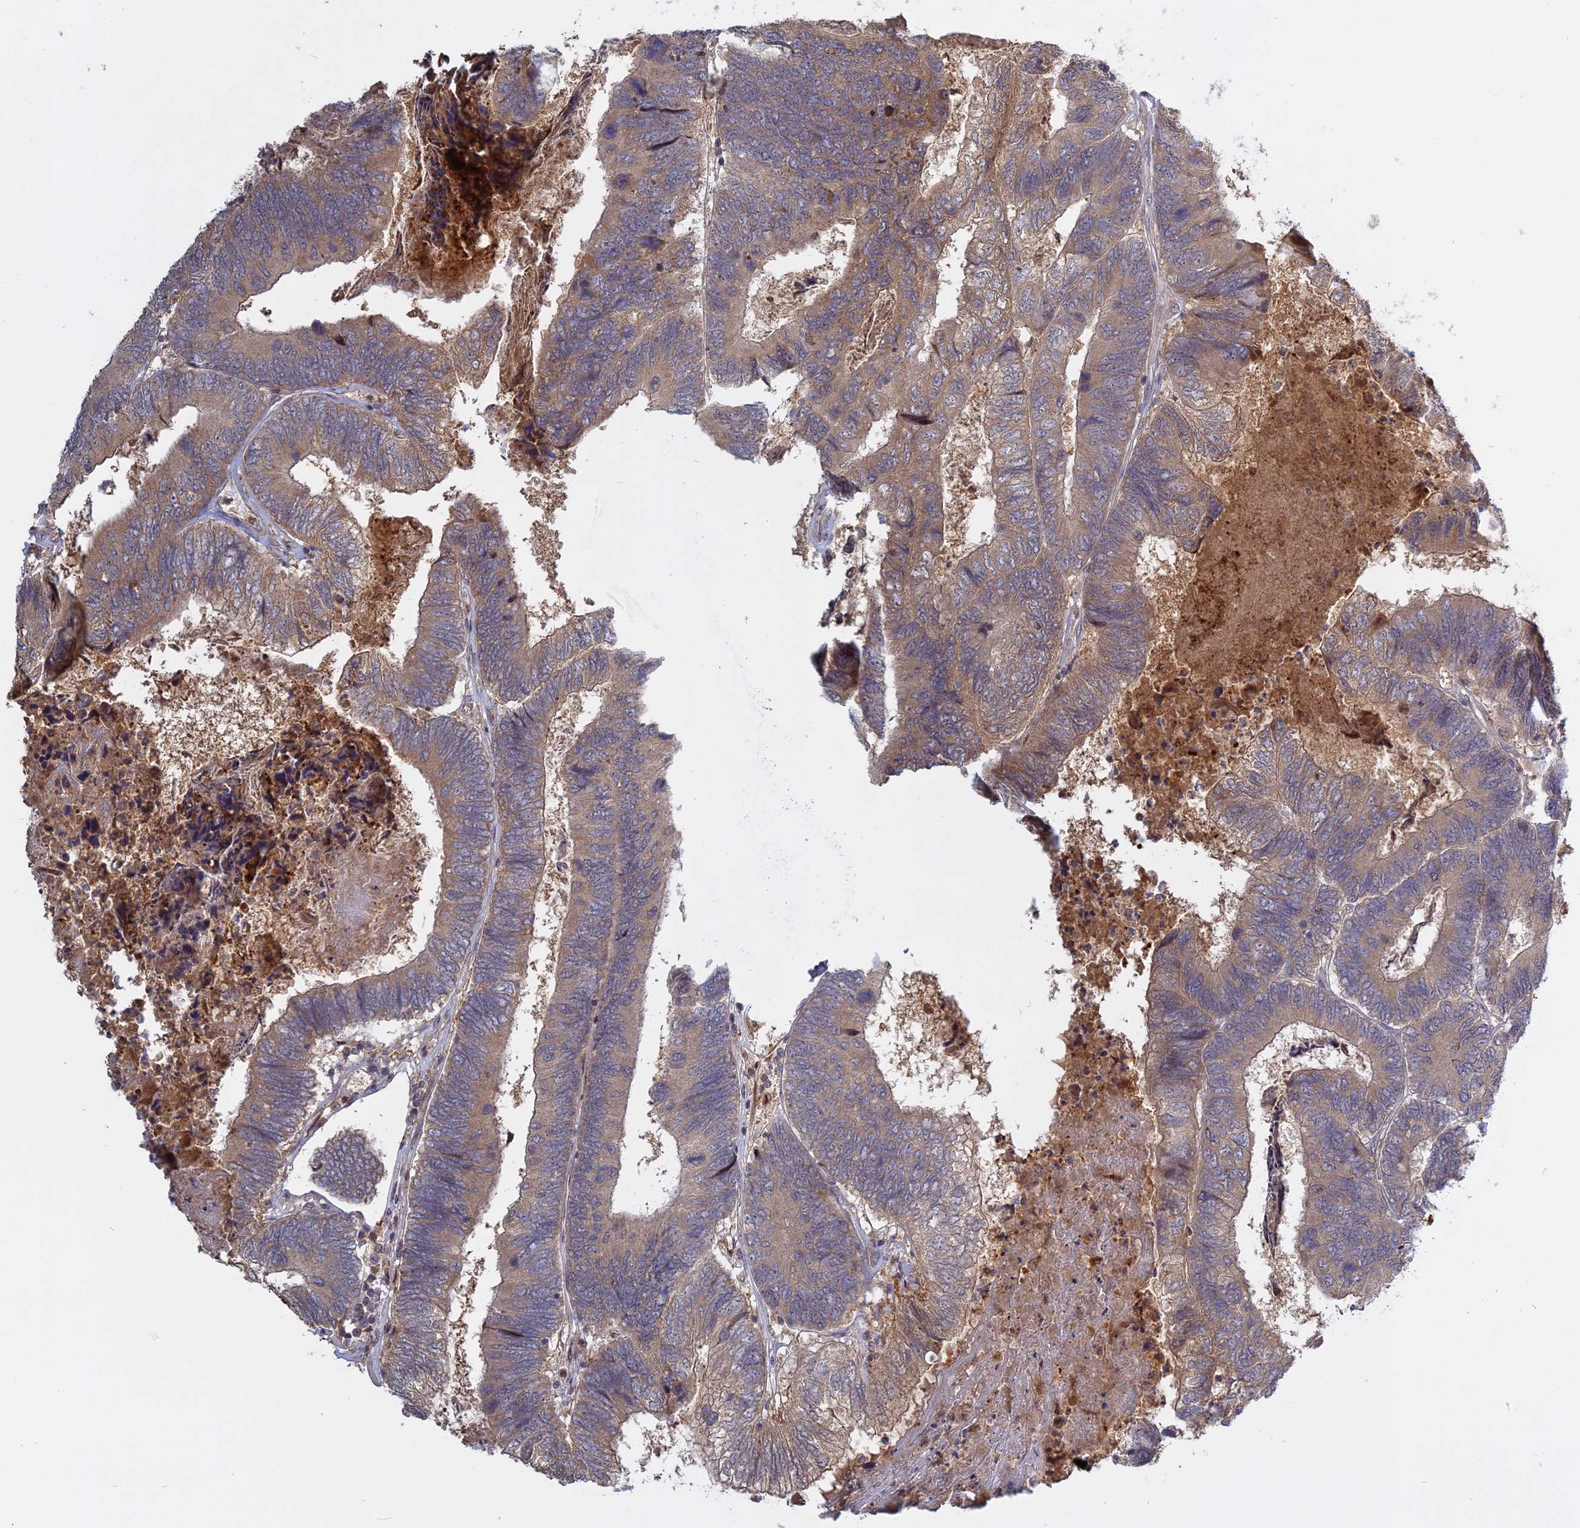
{"staining": {"intensity": "moderate", "quantity": ">75%", "location": "cytoplasmic/membranous"}, "tissue": "colorectal cancer", "cell_type": "Tumor cells", "image_type": "cancer", "snomed": [{"axis": "morphology", "description": "Adenocarcinoma, NOS"}, {"axis": "topography", "description": "Colon"}], "caption": "This is a micrograph of immunohistochemistry (IHC) staining of colorectal cancer (adenocarcinoma), which shows moderate staining in the cytoplasmic/membranous of tumor cells.", "gene": "TMEM208", "patient": {"sex": "female", "age": 67}}